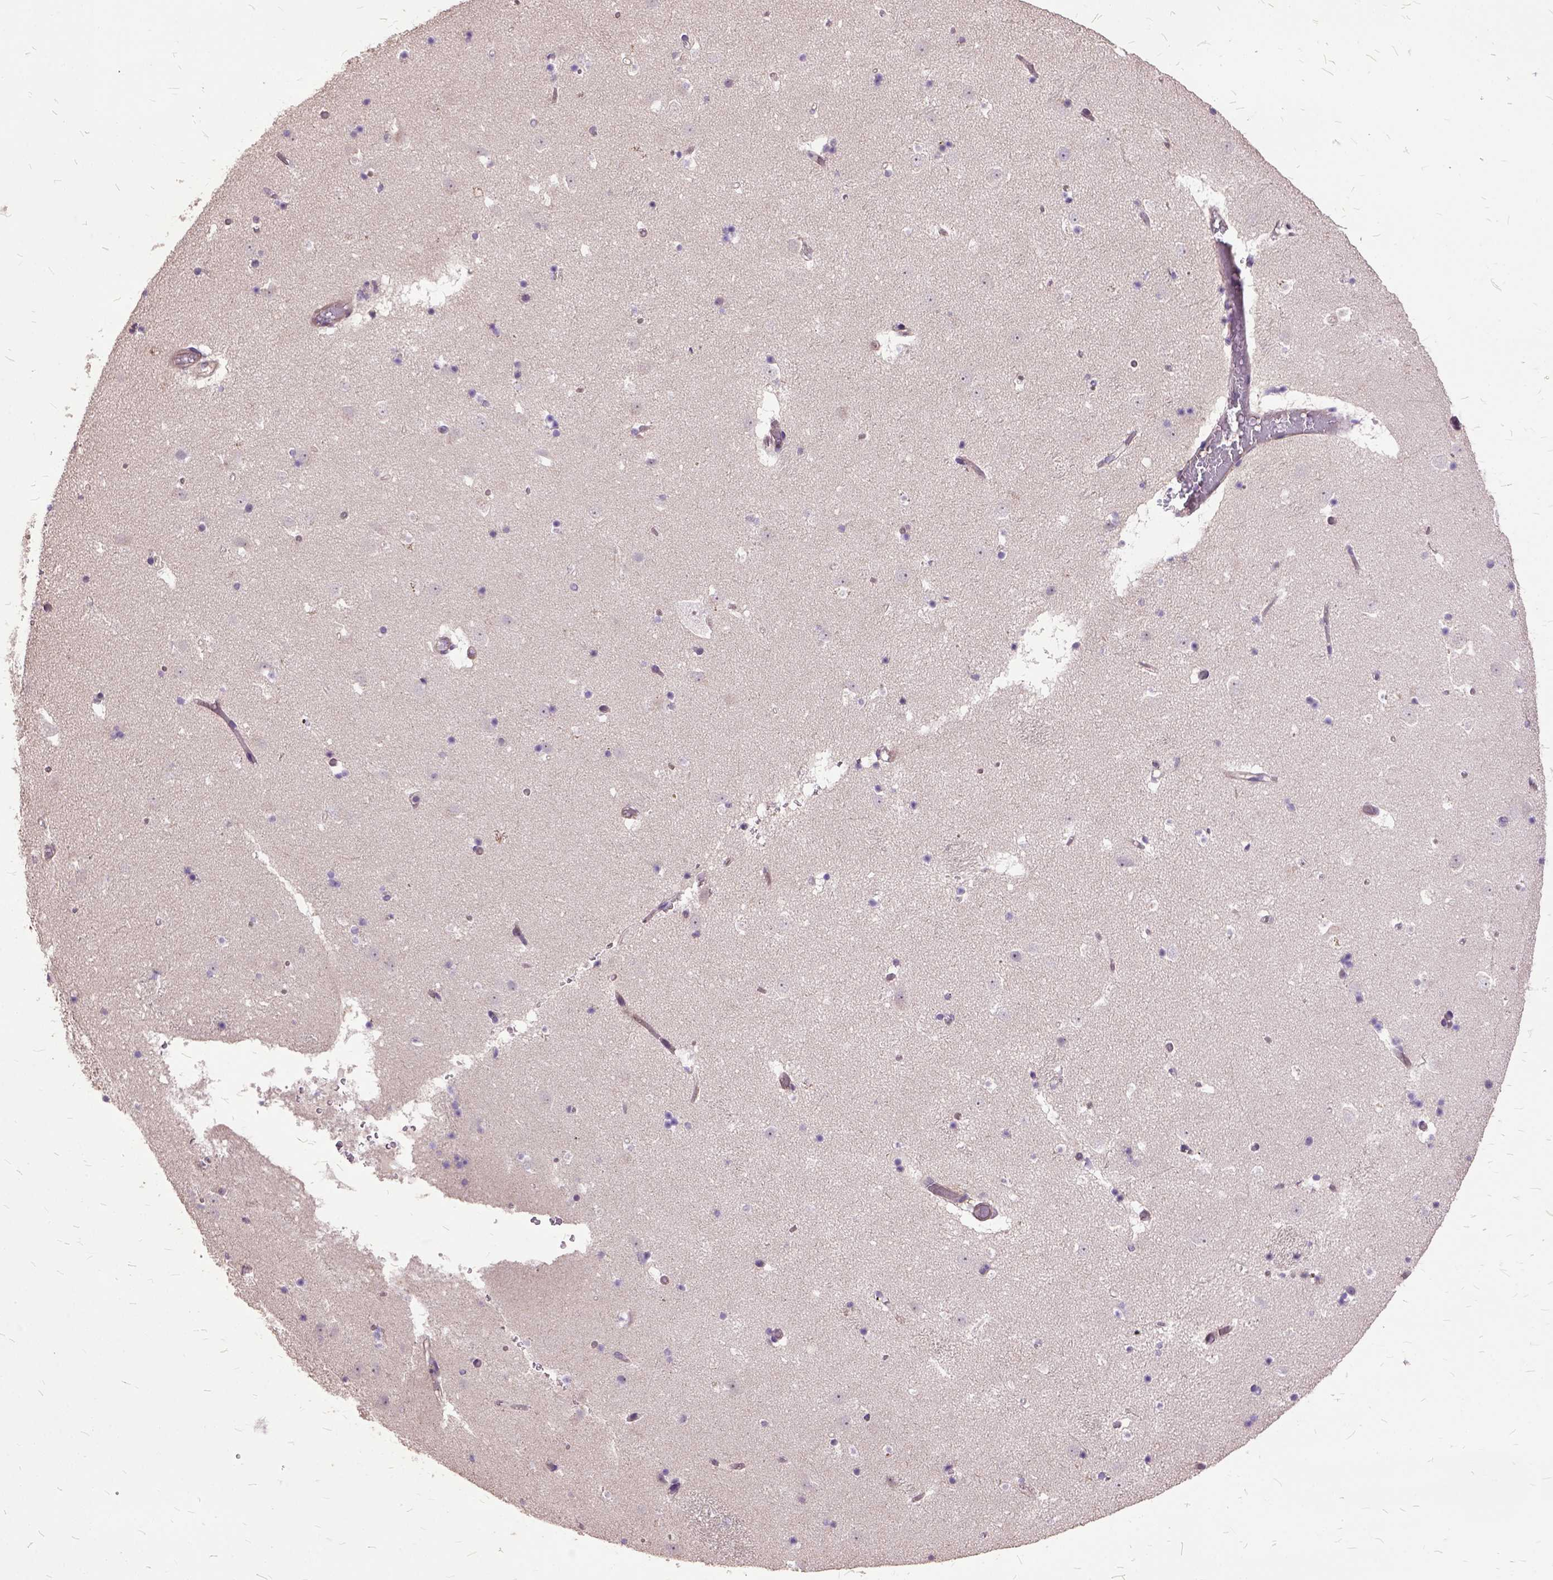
{"staining": {"intensity": "negative", "quantity": "none", "location": "none"}, "tissue": "caudate", "cell_type": "Glial cells", "image_type": "normal", "snomed": [{"axis": "morphology", "description": "Normal tissue, NOS"}, {"axis": "topography", "description": "Lateral ventricle wall"}], "caption": "This is a histopathology image of immunohistochemistry staining of benign caudate, which shows no positivity in glial cells.", "gene": "AREG", "patient": {"sex": "female", "age": 42}}